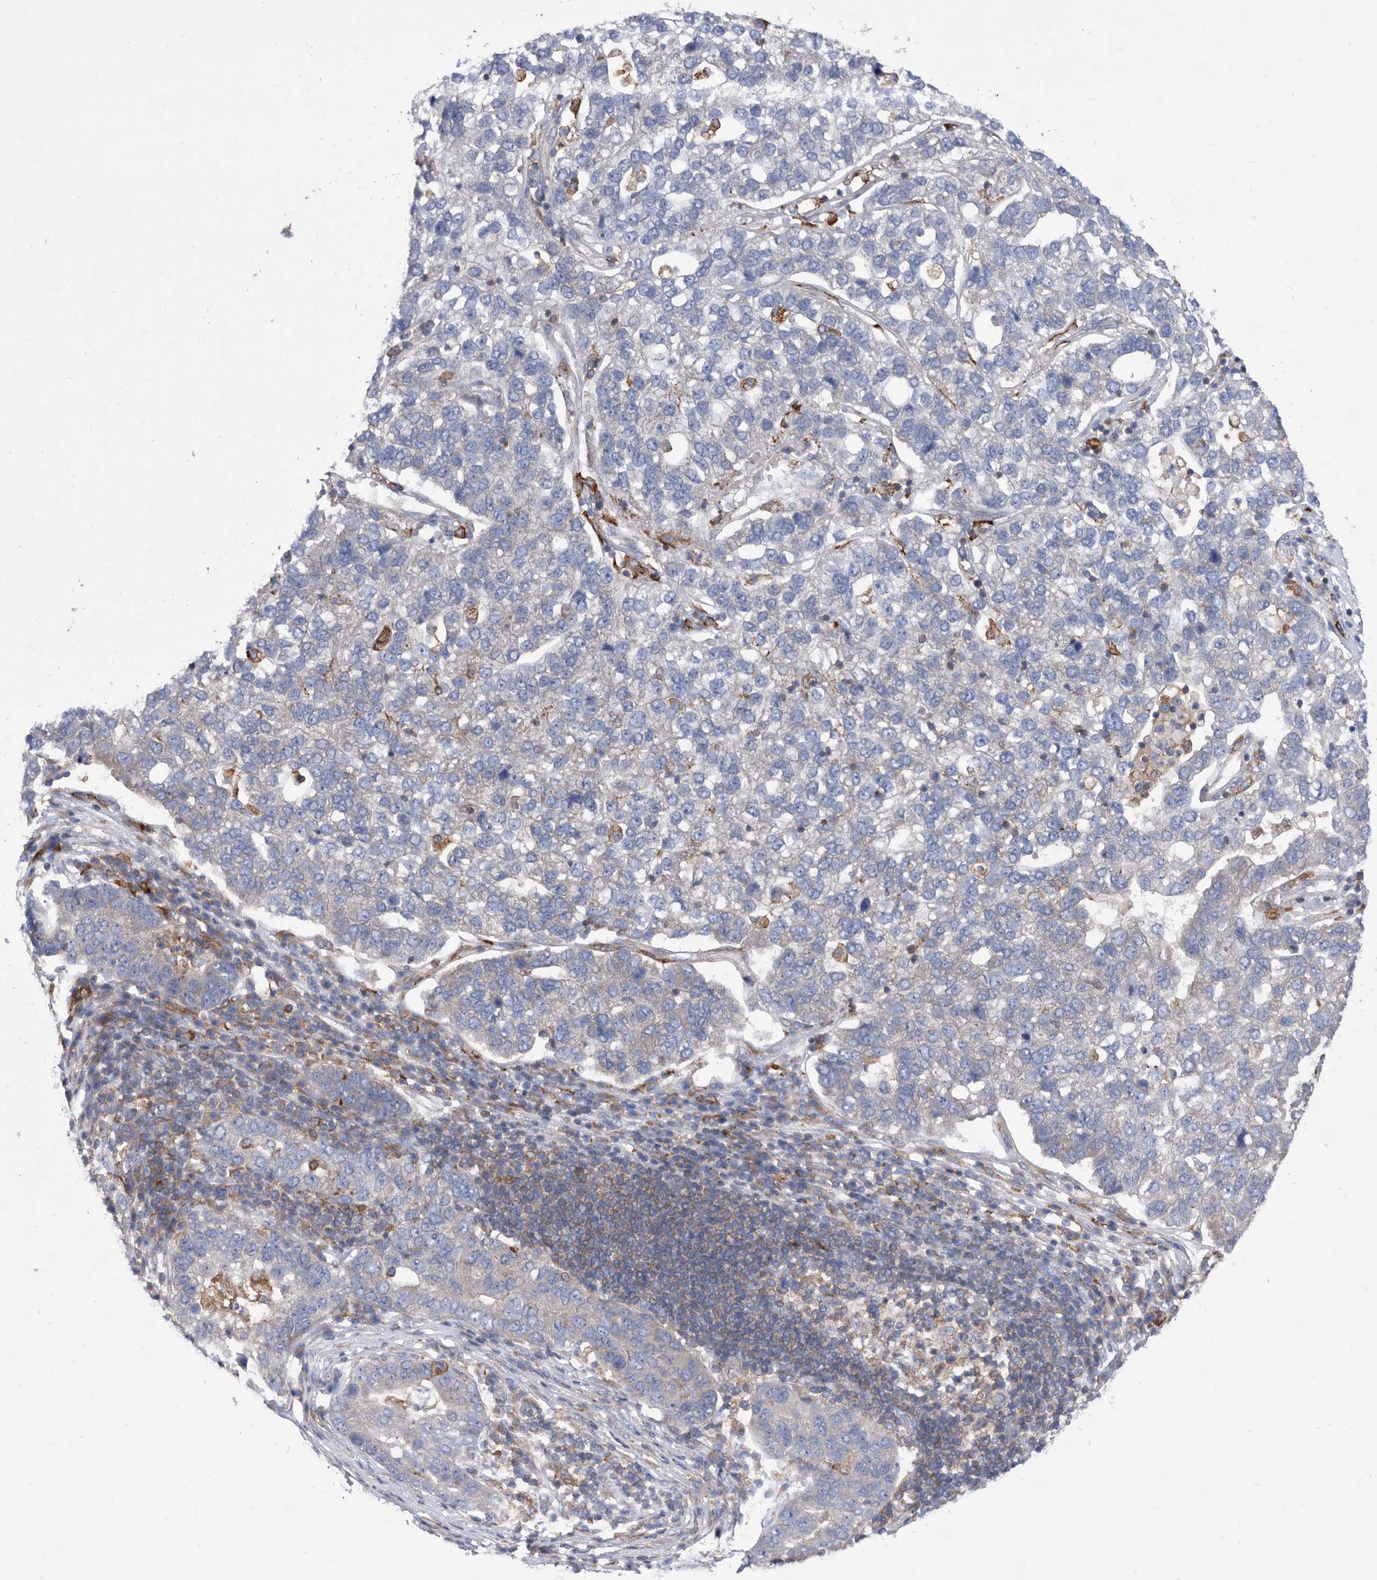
{"staining": {"intensity": "negative", "quantity": "none", "location": "none"}, "tissue": "pancreatic cancer", "cell_type": "Tumor cells", "image_type": "cancer", "snomed": [{"axis": "morphology", "description": "Adenocarcinoma, NOS"}, {"axis": "topography", "description": "Pancreas"}], "caption": "DAB (3,3'-diaminobenzidine) immunohistochemical staining of human pancreatic cancer (adenocarcinoma) shows no significant positivity in tumor cells.", "gene": "SMG7", "patient": {"sex": "female", "age": 61}}